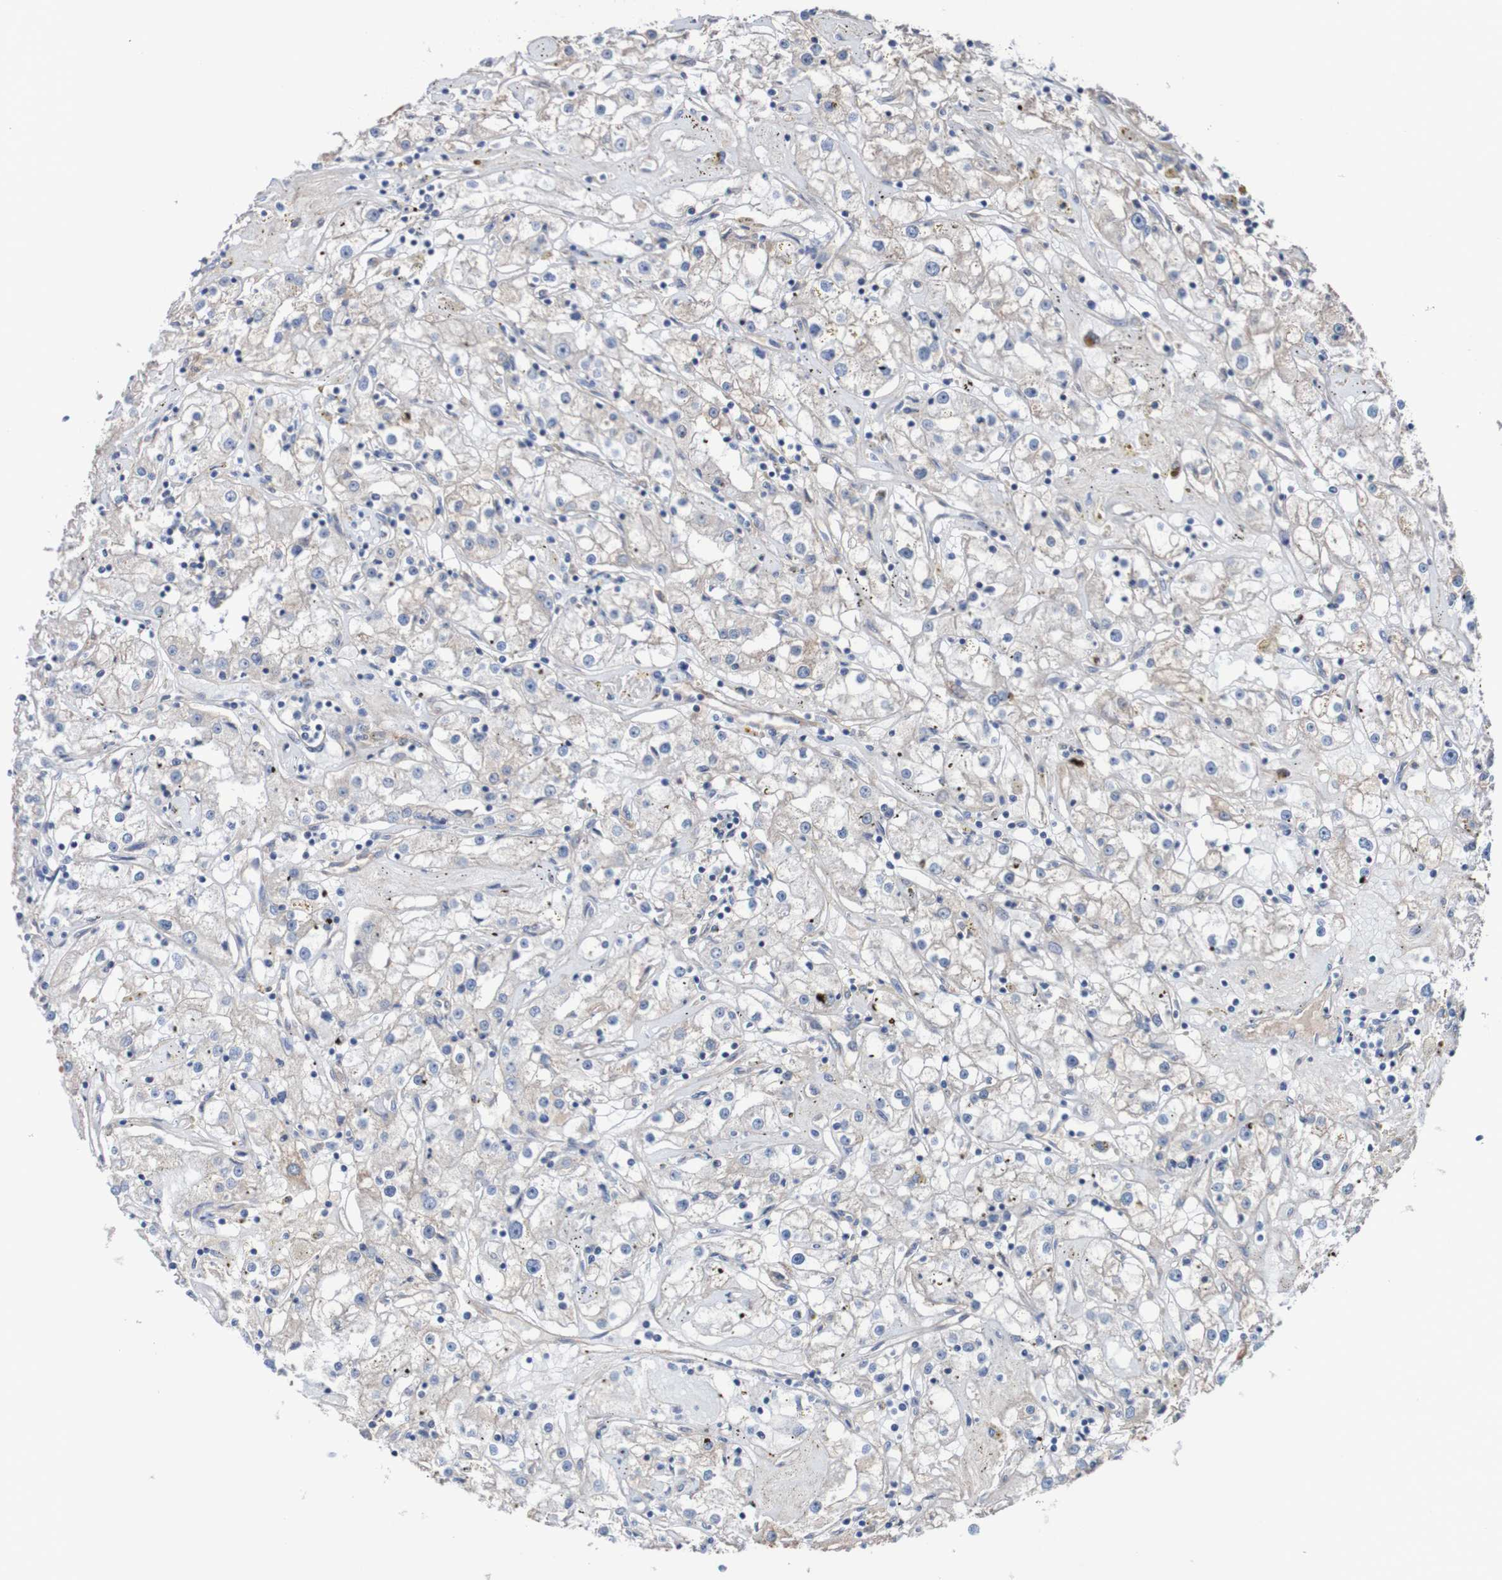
{"staining": {"intensity": "negative", "quantity": "none", "location": "none"}, "tissue": "renal cancer", "cell_type": "Tumor cells", "image_type": "cancer", "snomed": [{"axis": "morphology", "description": "Adenocarcinoma, NOS"}, {"axis": "topography", "description": "Kidney"}], "caption": "An immunohistochemistry (IHC) image of adenocarcinoma (renal) is shown. There is no staining in tumor cells of adenocarcinoma (renal).", "gene": "RIGI", "patient": {"sex": "male", "age": 56}}